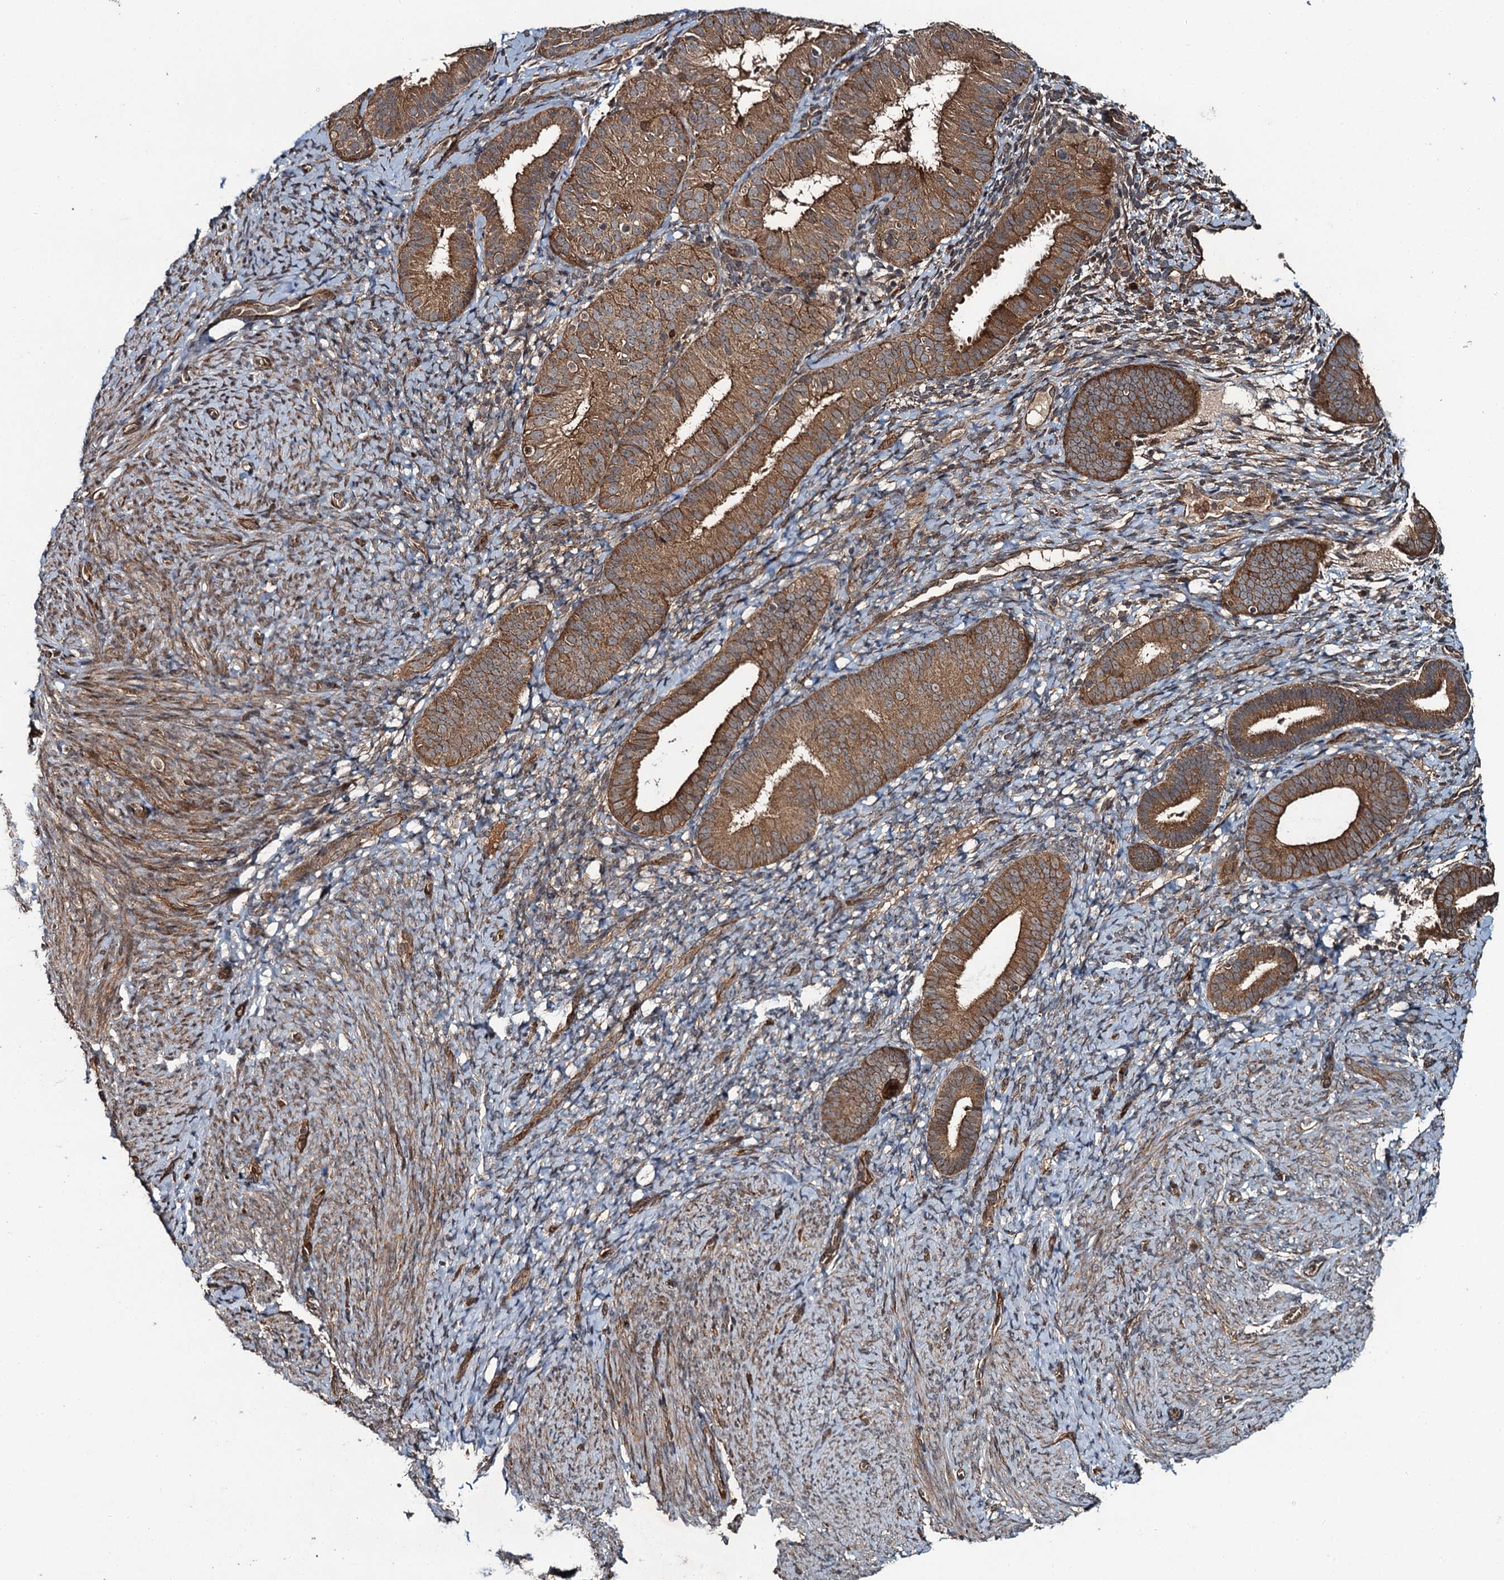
{"staining": {"intensity": "moderate", "quantity": ">75%", "location": "cytoplasmic/membranous"}, "tissue": "endometrium", "cell_type": "Cells in endometrial stroma", "image_type": "normal", "snomed": [{"axis": "morphology", "description": "Normal tissue, NOS"}, {"axis": "topography", "description": "Endometrium"}], "caption": "Endometrium stained with a brown dye reveals moderate cytoplasmic/membranous positive expression in approximately >75% of cells in endometrial stroma.", "gene": "SNX32", "patient": {"sex": "female", "age": 65}}